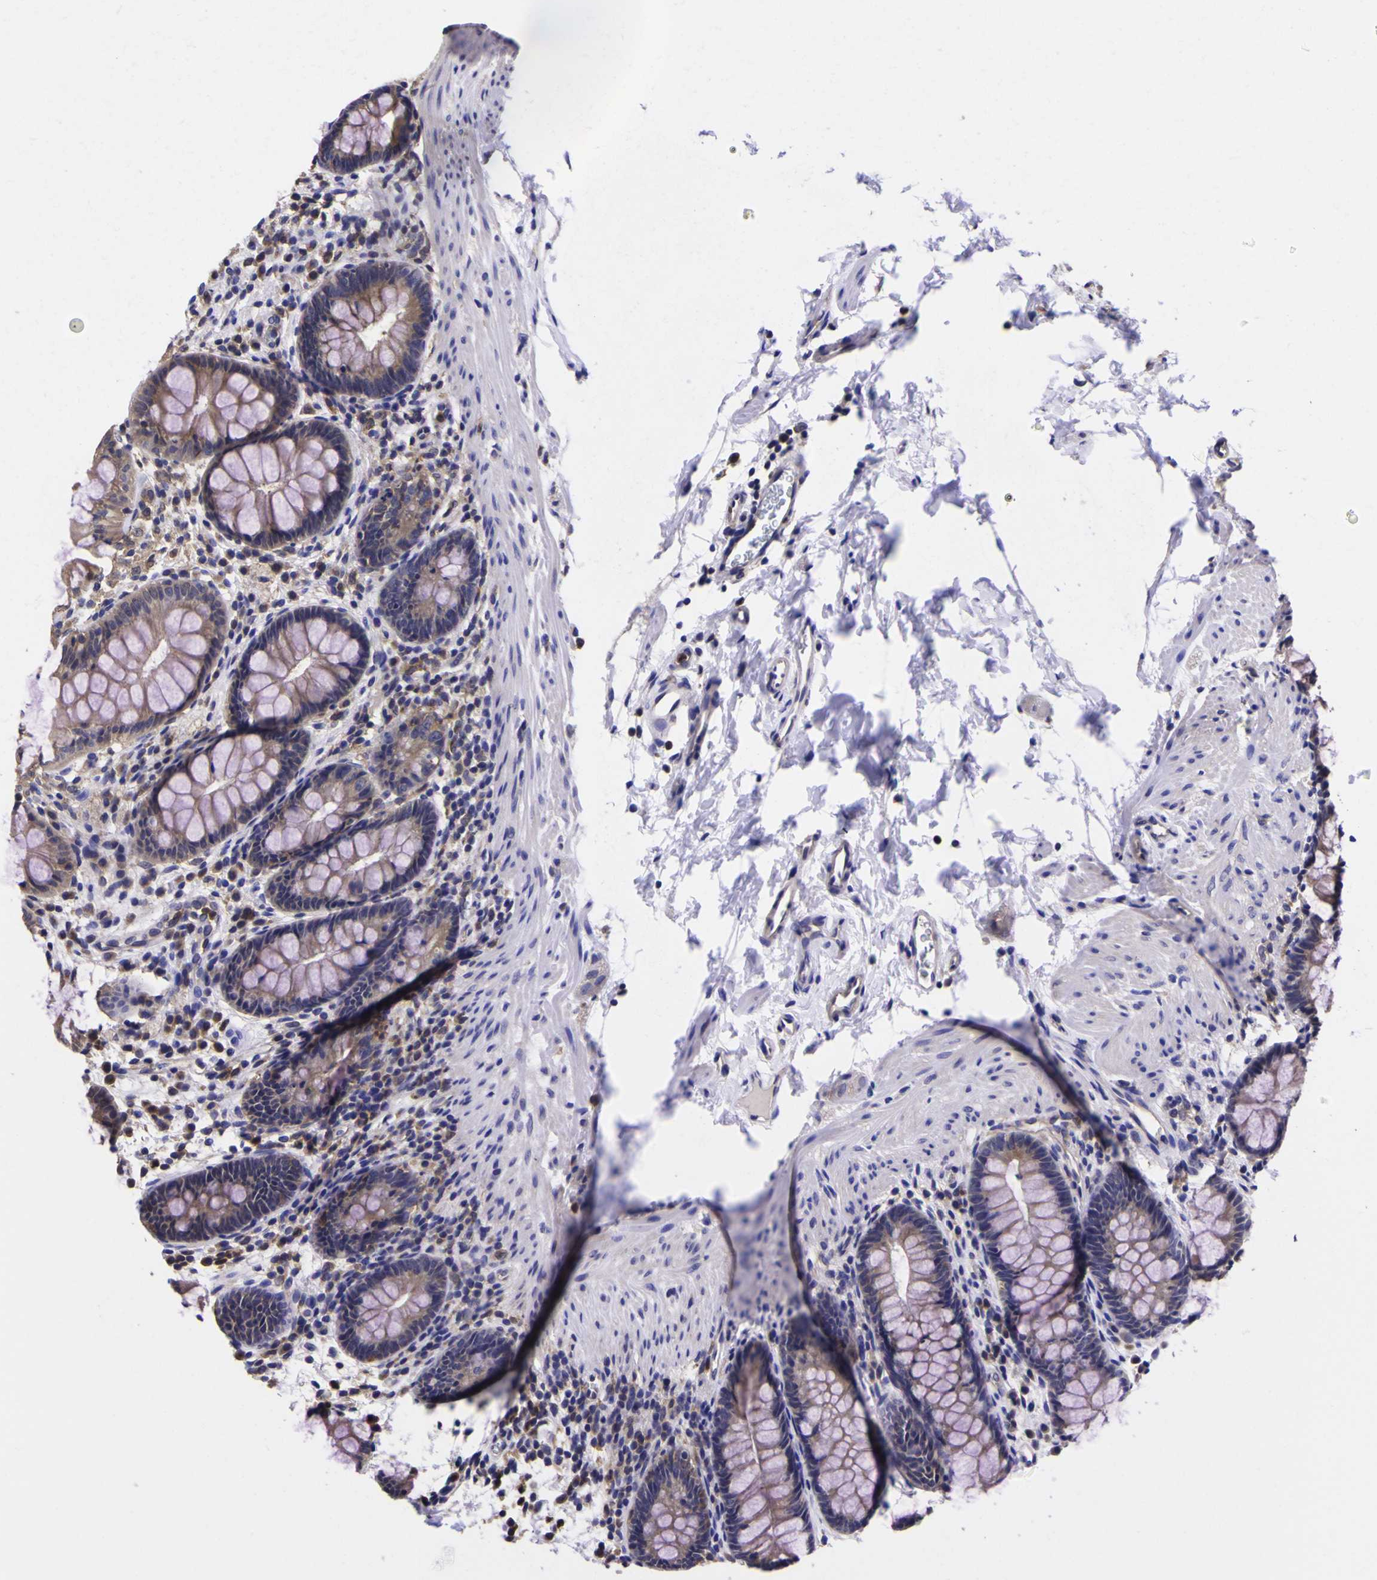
{"staining": {"intensity": "weak", "quantity": "25%-75%", "location": "cytoplasmic/membranous"}, "tissue": "rectum", "cell_type": "Glandular cells", "image_type": "normal", "snomed": [{"axis": "morphology", "description": "Normal tissue, NOS"}, {"axis": "topography", "description": "Rectum"}], "caption": "Weak cytoplasmic/membranous expression is identified in about 25%-75% of glandular cells in normal rectum. (DAB (3,3'-diaminobenzidine) IHC with brightfield microscopy, high magnification).", "gene": "MAPK14", "patient": {"sex": "female", "age": 24}}